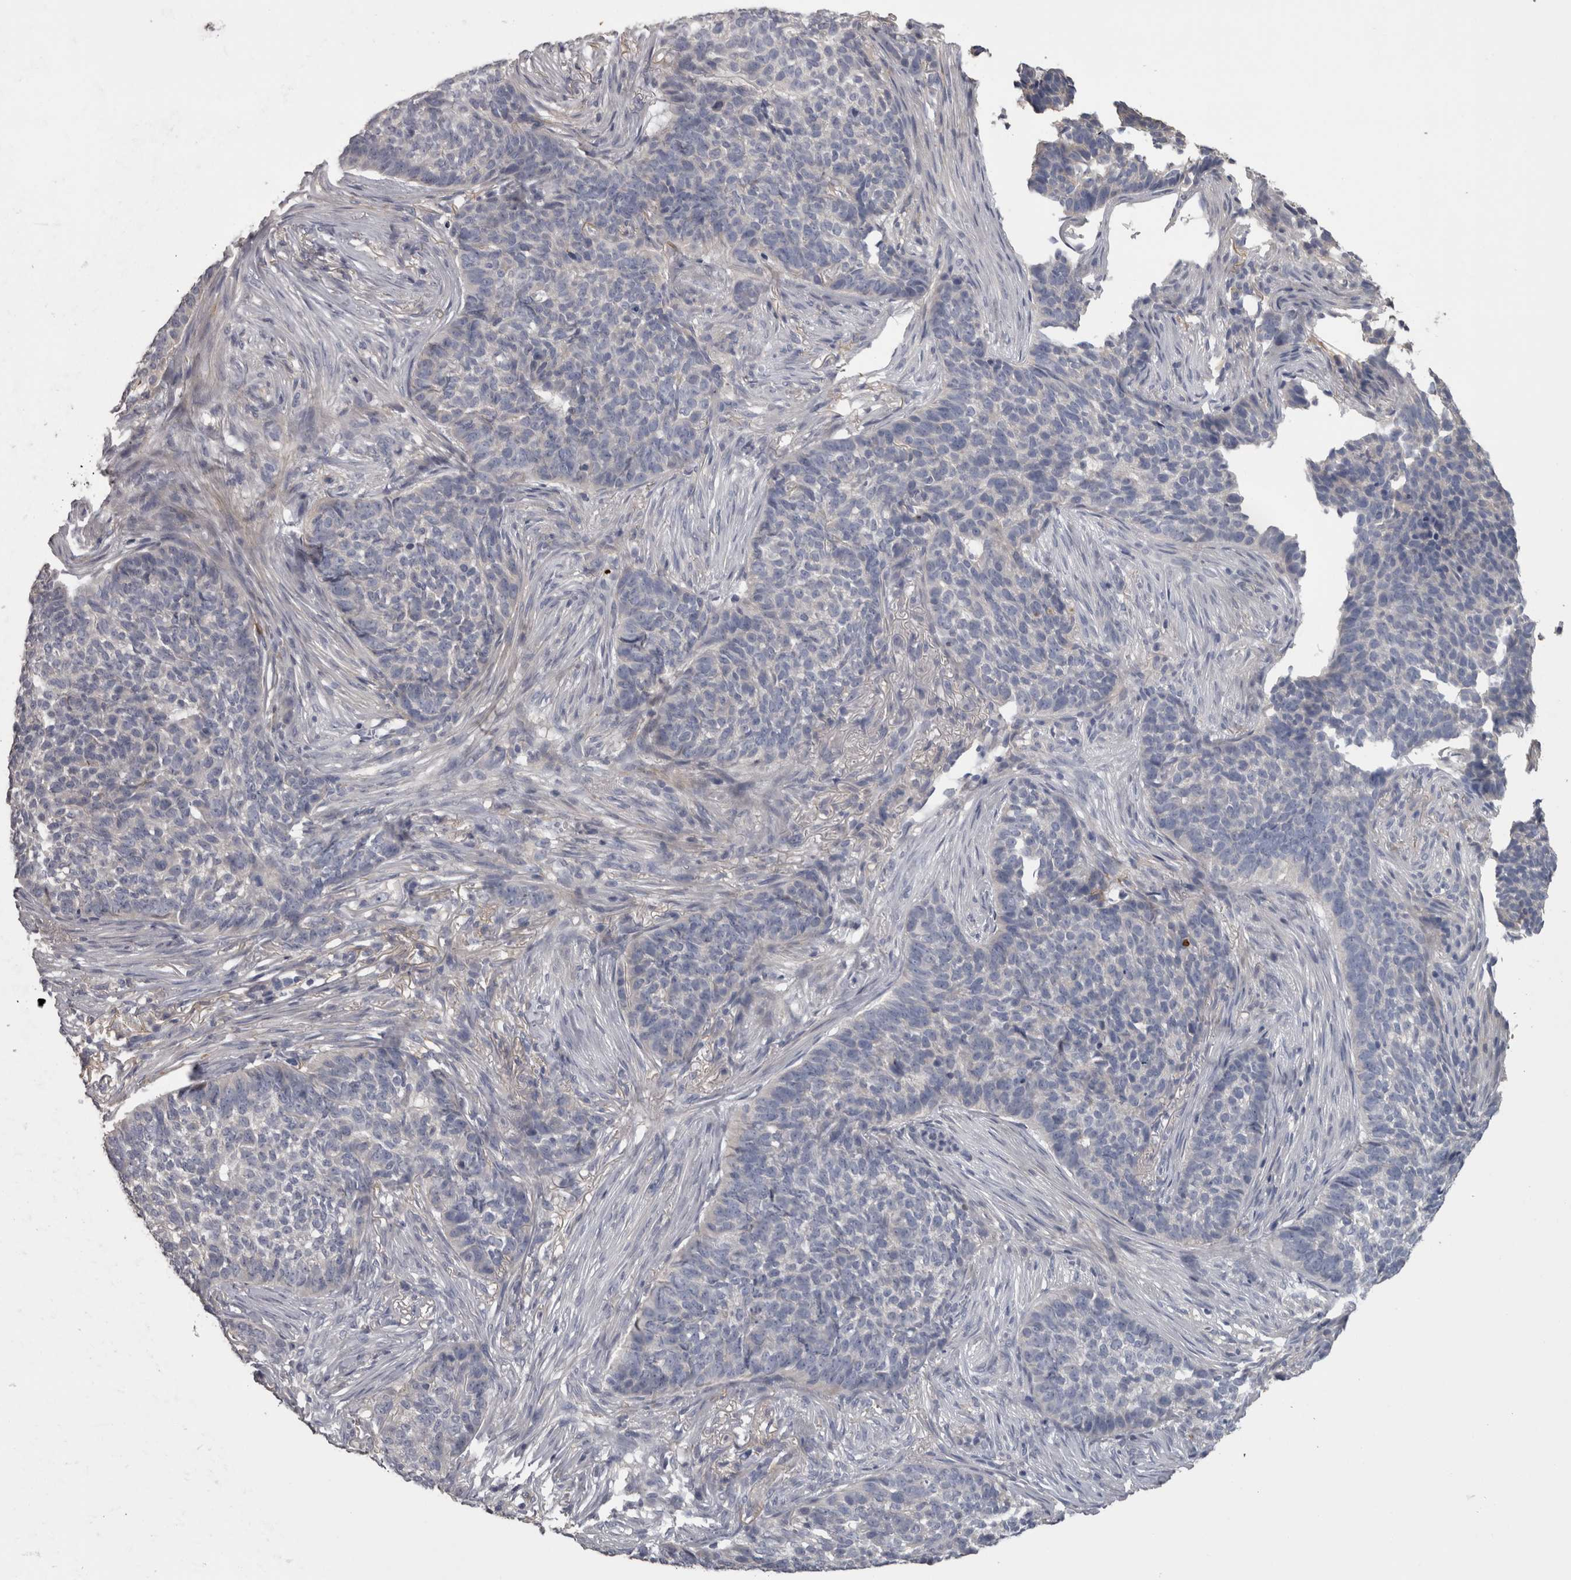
{"staining": {"intensity": "negative", "quantity": "none", "location": "none"}, "tissue": "skin cancer", "cell_type": "Tumor cells", "image_type": "cancer", "snomed": [{"axis": "morphology", "description": "Basal cell carcinoma"}, {"axis": "topography", "description": "Skin"}], "caption": "The image displays no staining of tumor cells in skin cancer.", "gene": "EFEMP2", "patient": {"sex": "male", "age": 85}}